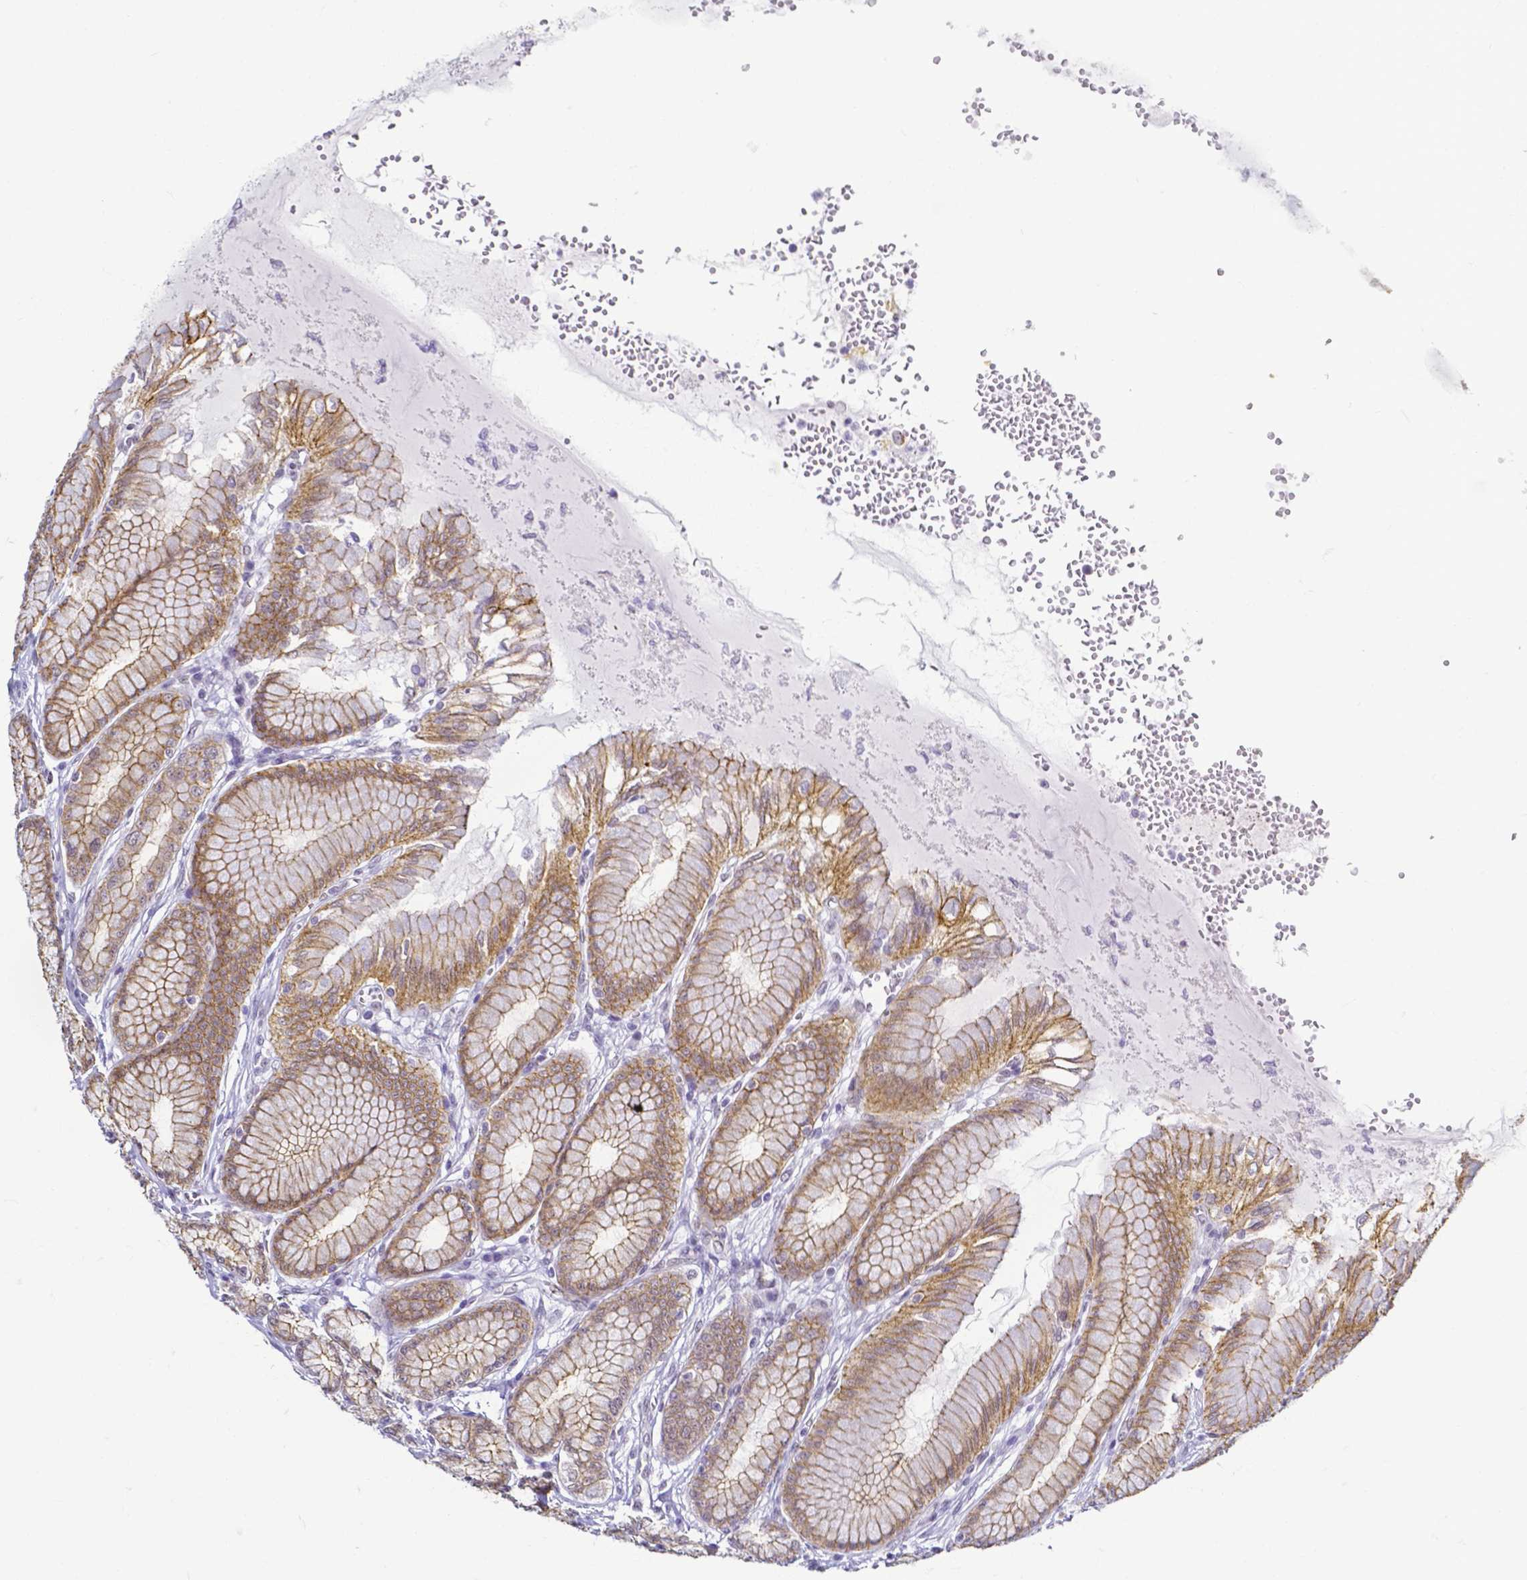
{"staining": {"intensity": "moderate", "quantity": "25%-75%", "location": "cytoplasmic/membranous"}, "tissue": "stomach", "cell_type": "Glandular cells", "image_type": "normal", "snomed": [{"axis": "morphology", "description": "Normal tissue, NOS"}, {"axis": "topography", "description": "Stomach"}, {"axis": "topography", "description": "Stomach, lower"}], "caption": "This histopathology image demonstrates normal stomach stained with IHC to label a protein in brown. The cytoplasmic/membranous of glandular cells show moderate positivity for the protein. Nuclei are counter-stained blue.", "gene": "FAM83G", "patient": {"sex": "male", "age": 76}}